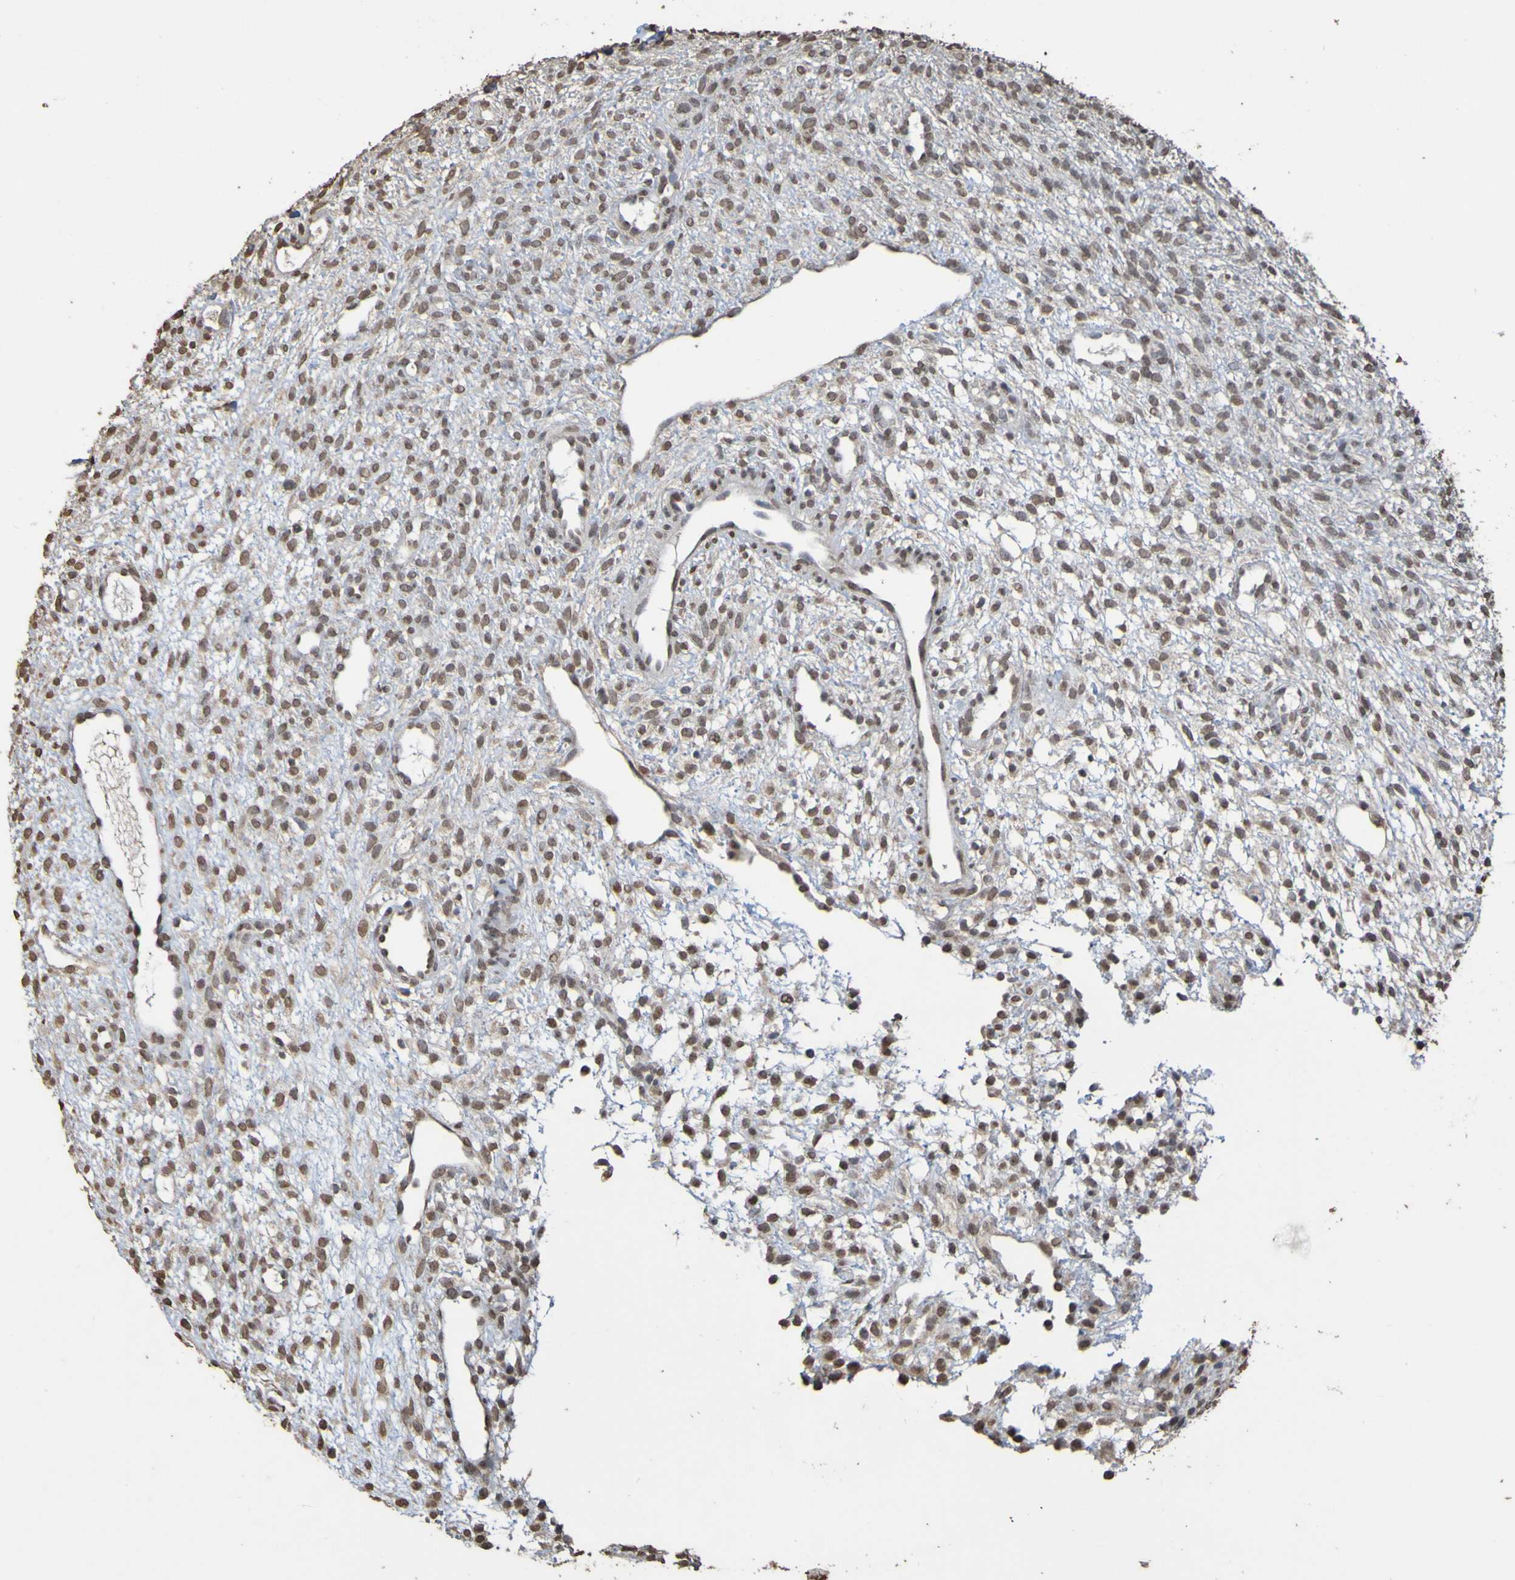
{"staining": {"intensity": "moderate", "quantity": "25%-75%", "location": "nuclear"}, "tissue": "ovary", "cell_type": "Ovarian stroma cells", "image_type": "normal", "snomed": [{"axis": "morphology", "description": "Normal tissue, NOS"}, {"axis": "morphology", "description": "Cyst, NOS"}, {"axis": "topography", "description": "Ovary"}], "caption": "Immunohistochemical staining of unremarkable ovary shows medium levels of moderate nuclear expression in about 25%-75% of ovarian stroma cells. (DAB IHC, brown staining for protein, blue staining for nuclei).", "gene": "ALKBH2", "patient": {"sex": "female", "age": 18}}